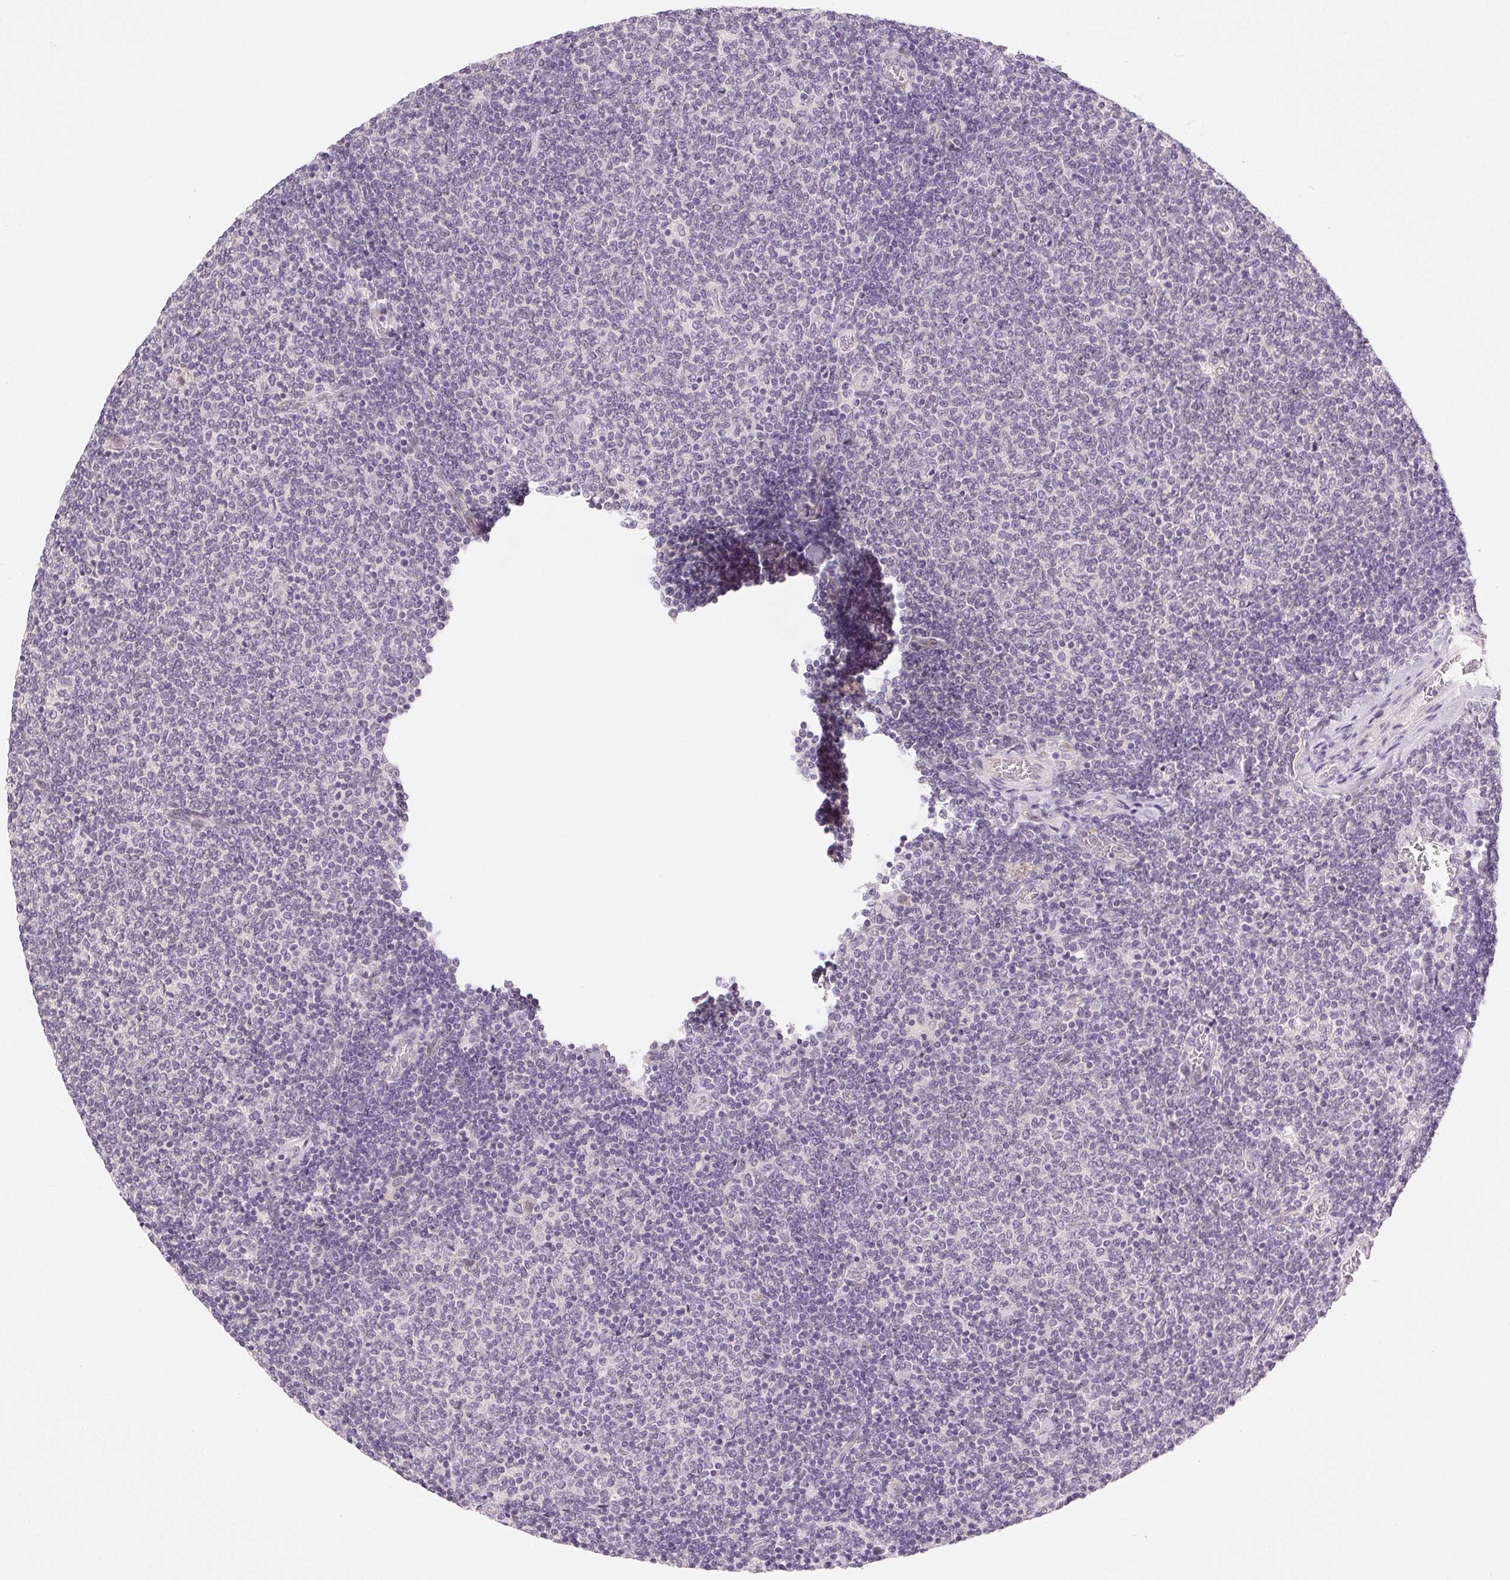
{"staining": {"intensity": "negative", "quantity": "none", "location": "none"}, "tissue": "lymphoma", "cell_type": "Tumor cells", "image_type": "cancer", "snomed": [{"axis": "morphology", "description": "Malignant lymphoma, non-Hodgkin's type, Low grade"}, {"axis": "topography", "description": "Lymph node"}], "caption": "Protein analysis of lymphoma reveals no significant staining in tumor cells.", "gene": "MAP1LC3A", "patient": {"sex": "male", "age": 52}}